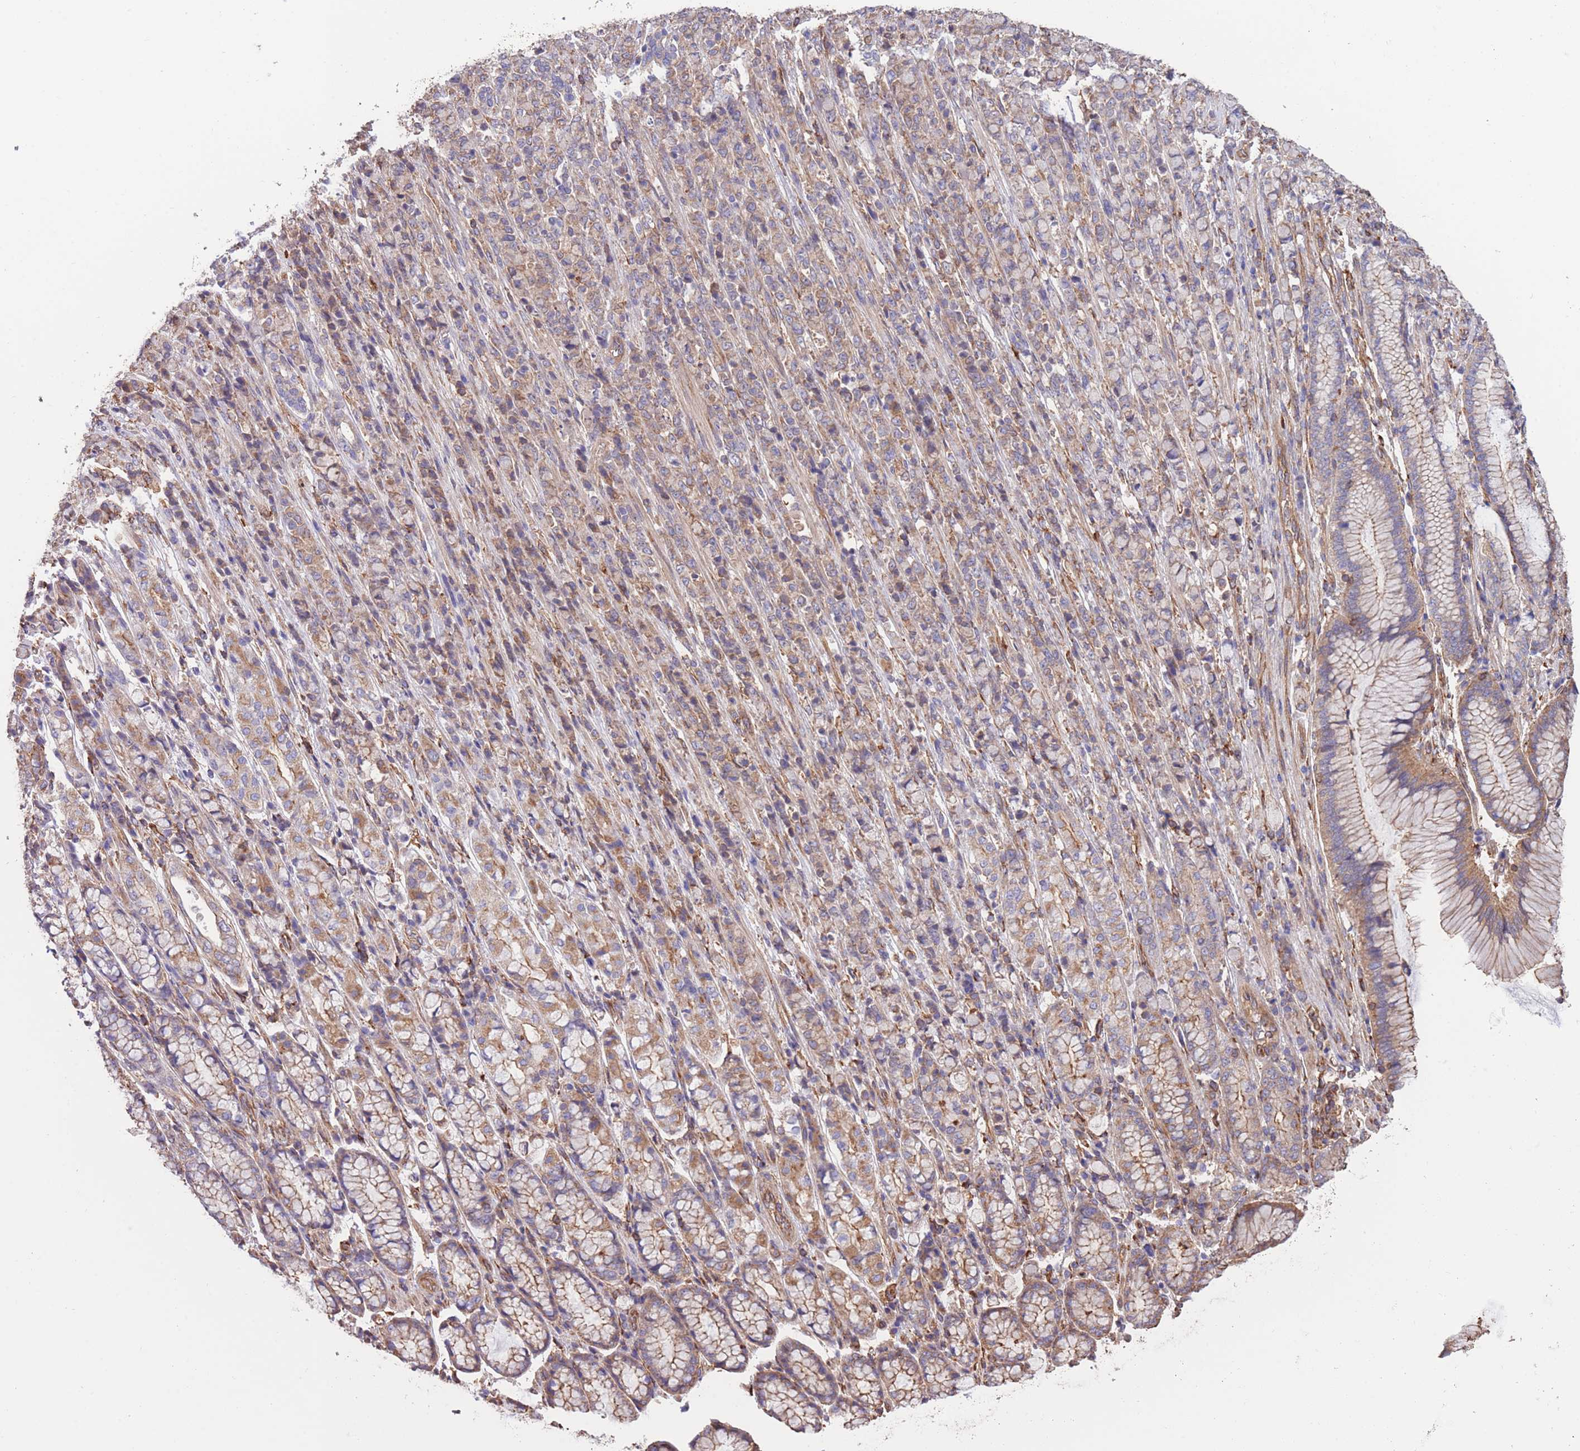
{"staining": {"intensity": "weak", "quantity": "25%-75%", "location": "cytoplasmic/membranous"}, "tissue": "stomach cancer", "cell_type": "Tumor cells", "image_type": "cancer", "snomed": [{"axis": "morphology", "description": "Adenocarcinoma, NOS"}, {"axis": "topography", "description": "Stomach"}], "caption": "An image of stomach adenocarcinoma stained for a protein exhibits weak cytoplasmic/membranous brown staining in tumor cells. The staining was performed using DAB (3,3'-diaminobenzidine), with brown indicating positive protein expression. Nuclei are stained blue with hematoxylin.", "gene": "LRRN4CL", "patient": {"sex": "female", "age": 79}}